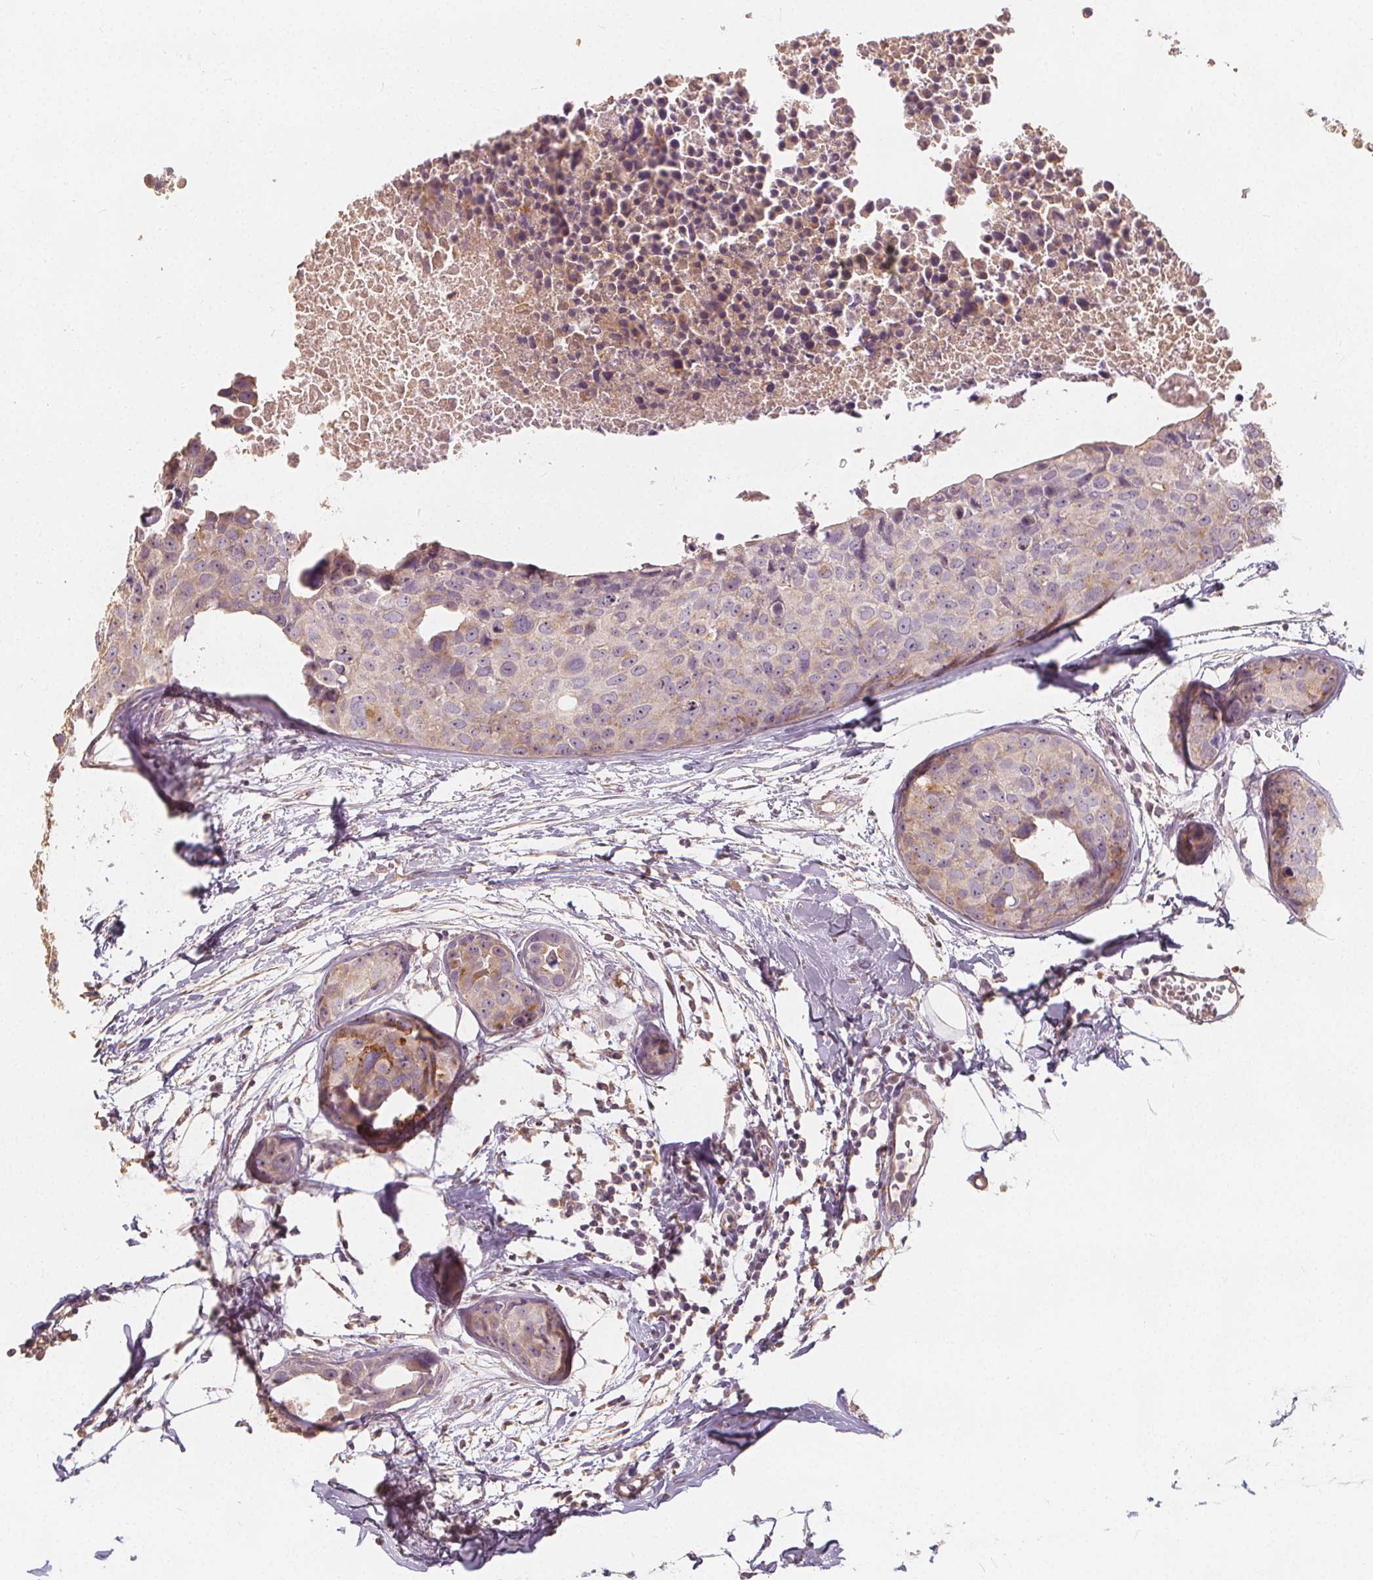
{"staining": {"intensity": "negative", "quantity": "none", "location": "none"}, "tissue": "breast cancer", "cell_type": "Tumor cells", "image_type": "cancer", "snomed": [{"axis": "morphology", "description": "Duct carcinoma"}, {"axis": "topography", "description": "Breast"}], "caption": "DAB immunohistochemical staining of human breast invasive ductal carcinoma demonstrates no significant staining in tumor cells.", "gene": "DRC3", "patient": {"sex": "female", "age": 38}}